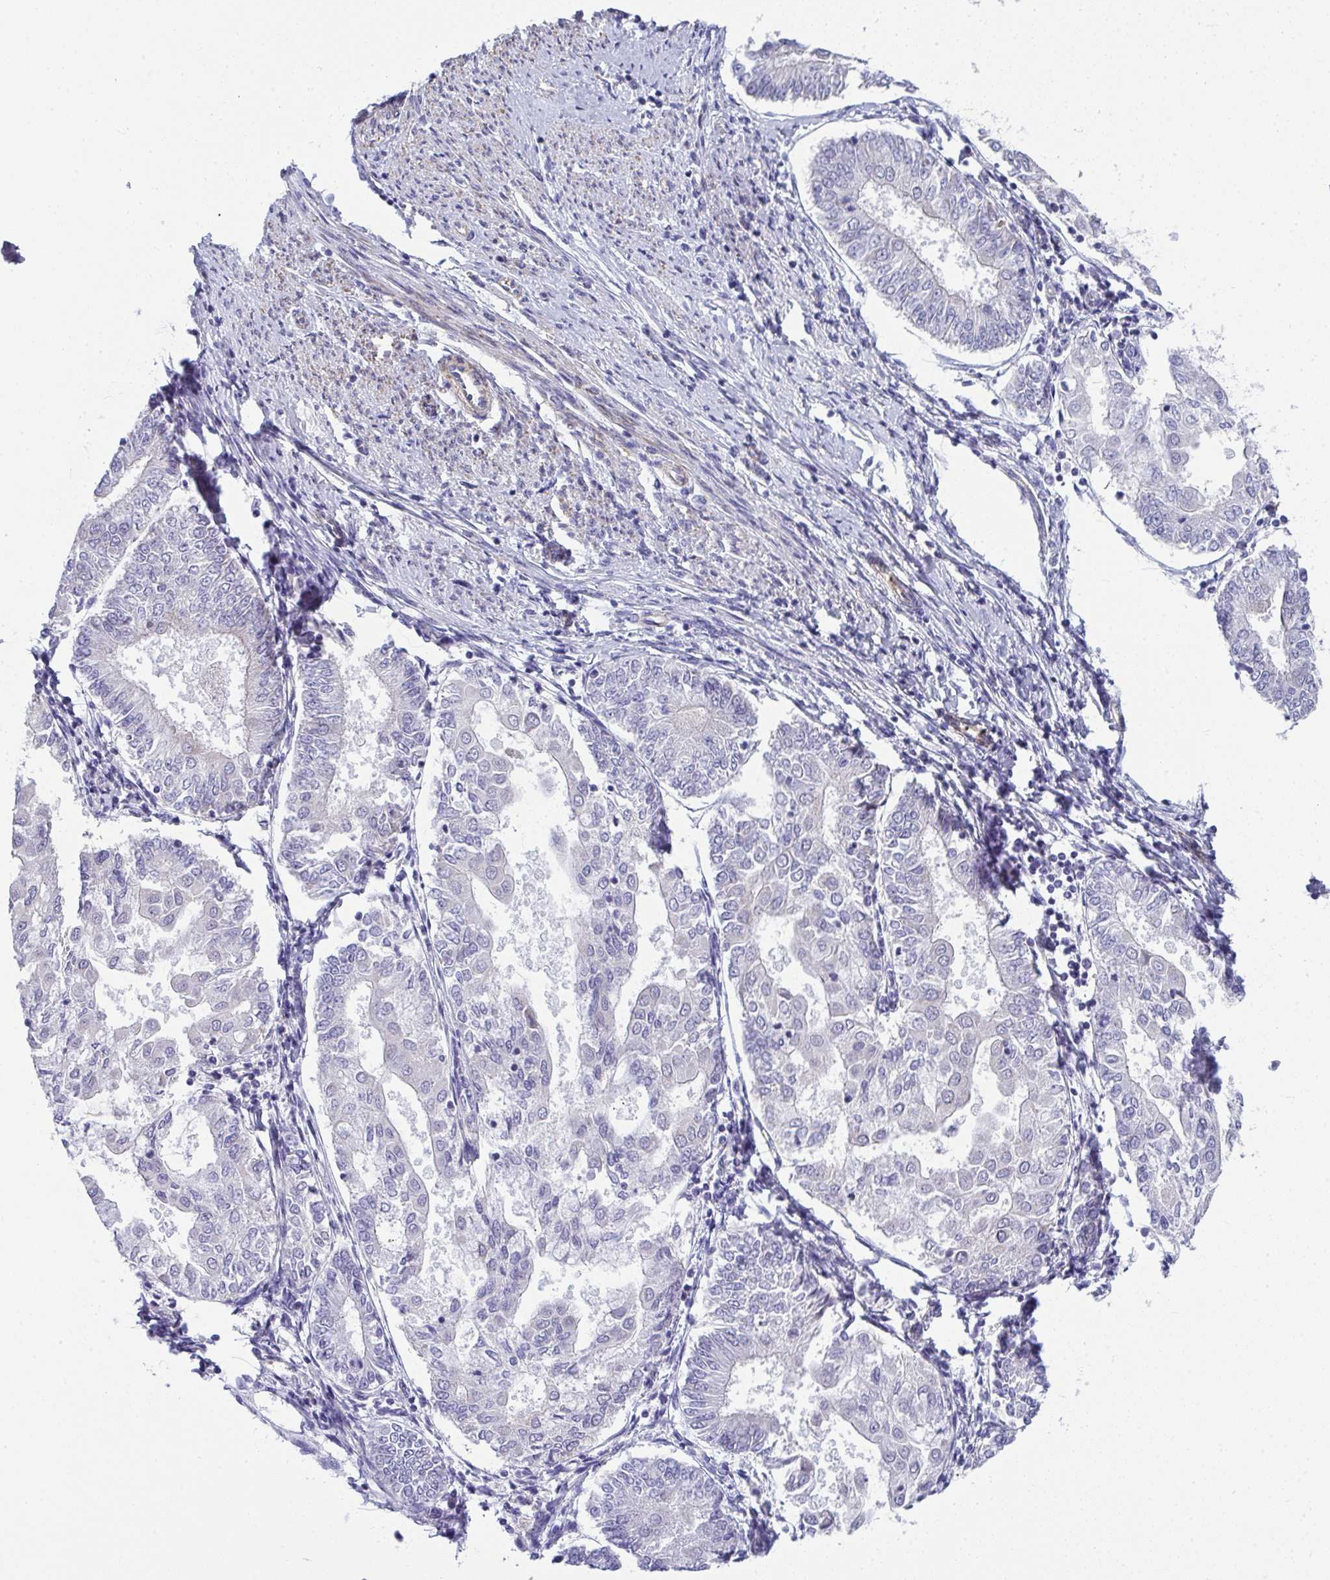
{"staining": {"intensity": "negative", "quantity": "none", "location": "none"}, "tissue": "endometrial cancer", "cell_type": "Tumor cells", "image_type": "cancer", "snomed": [{"axis": "morphology", "description": "Adenocarcinoma, NOS"}, {"axis": "topography", "description": "Endometrium"}], "caption": "IHC of human endometrial cancer demonstrates no positivity in tumor cells.", "gene": "MYL12A", "patient": {"sex": "female", "age": 68}}